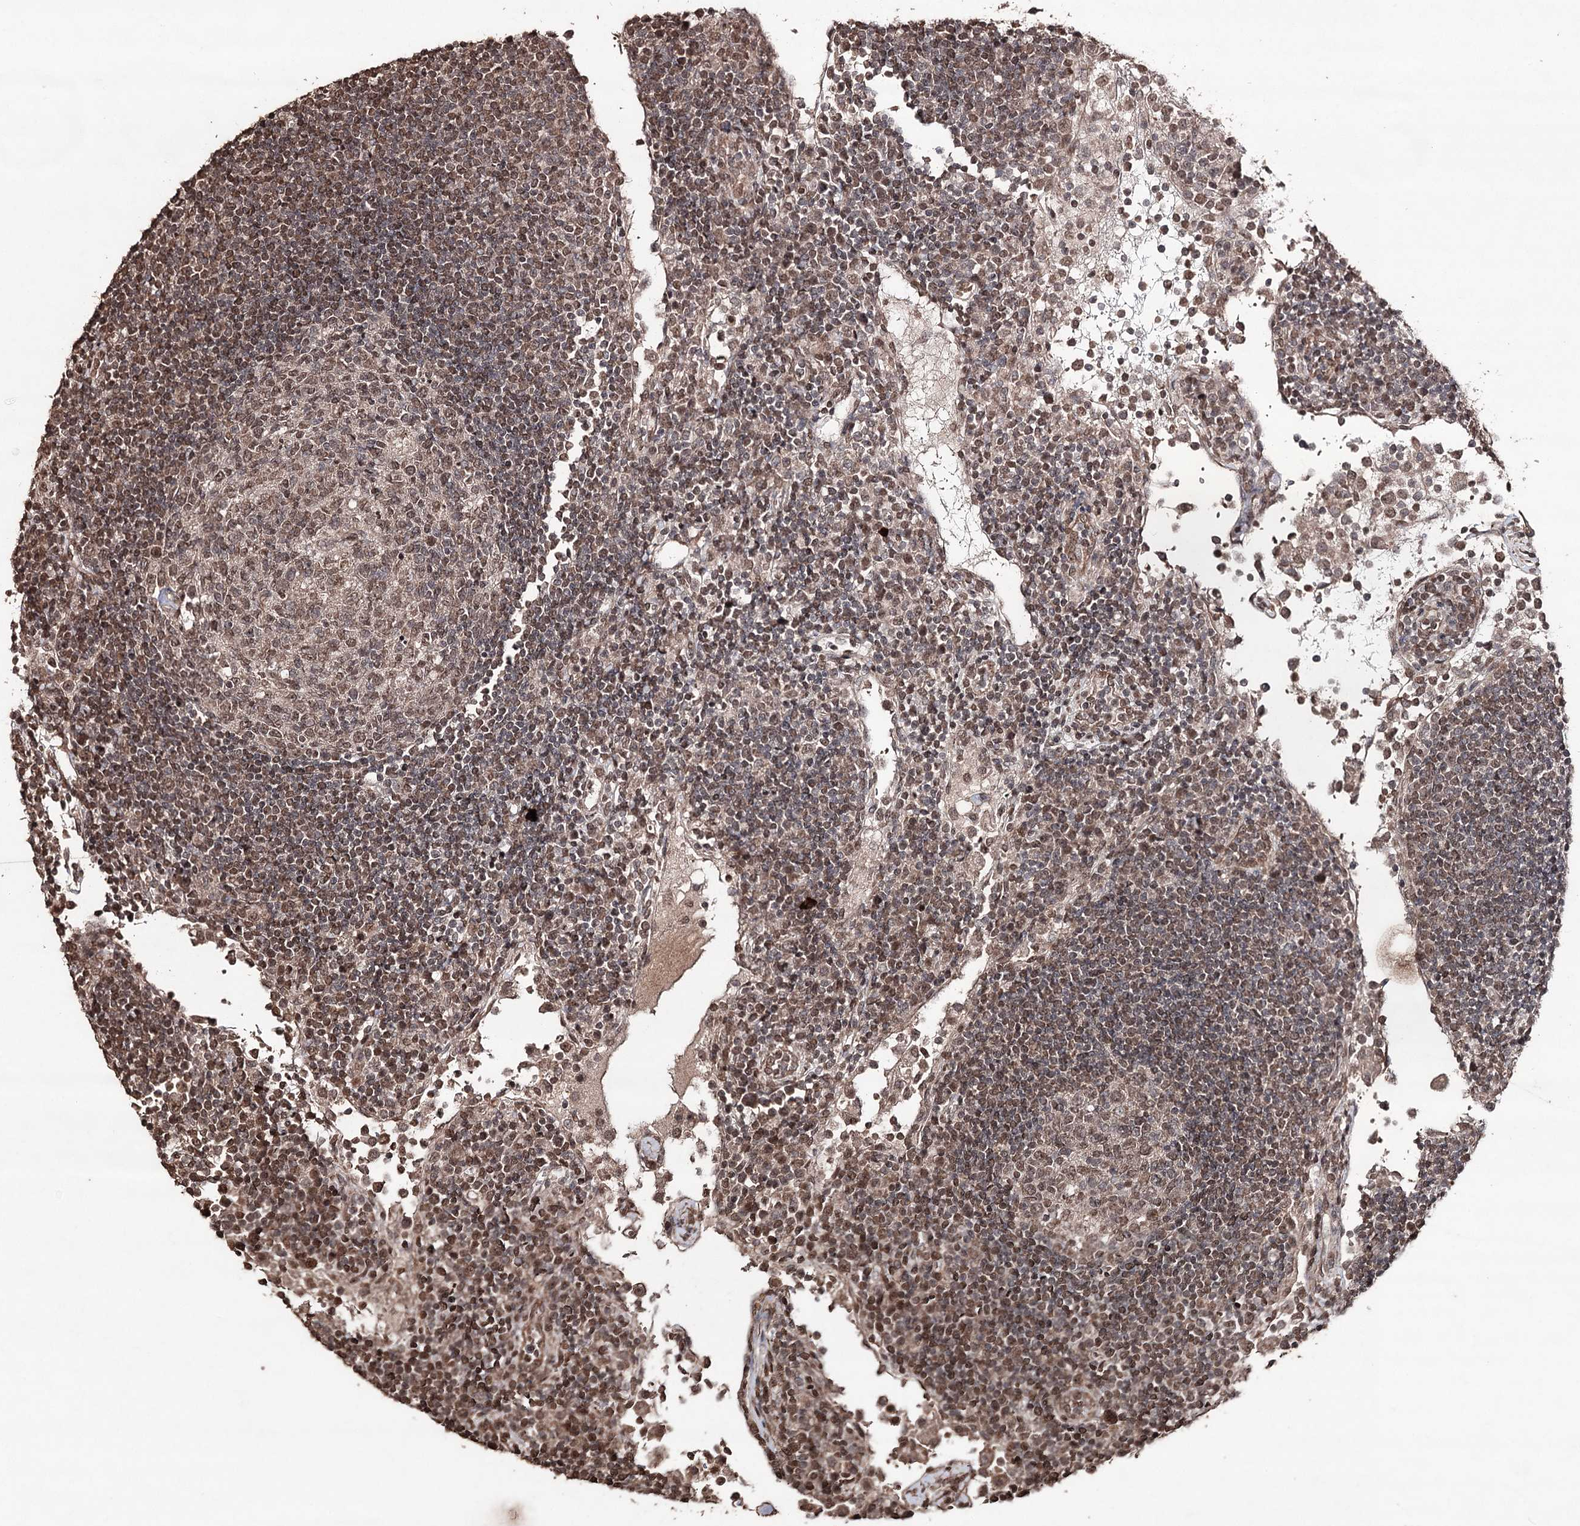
{"staining": {"intensity": "moderate", "quantity": "25%-75%", "location": "nuclear"}, "tissue": "lymph node", "cell_type": "Germinal center cells", "image_type": "normal", "snomed": [{"axis": "morphology", "description": "Normal tissue, NOS"}, {"axis": "topography", "description": "Lymph node"}], "caption": "Immunohistochemistry (IHC) (DAB) staining of normal lymph node reveals moderate nuclear protein positivity in approximately 25%-75% of germinal center cells. (Brightfield microscopy of DAB IHC at high magnification).", "gene": "ATG14", "patient": {"sex": "female", "age": 53}}